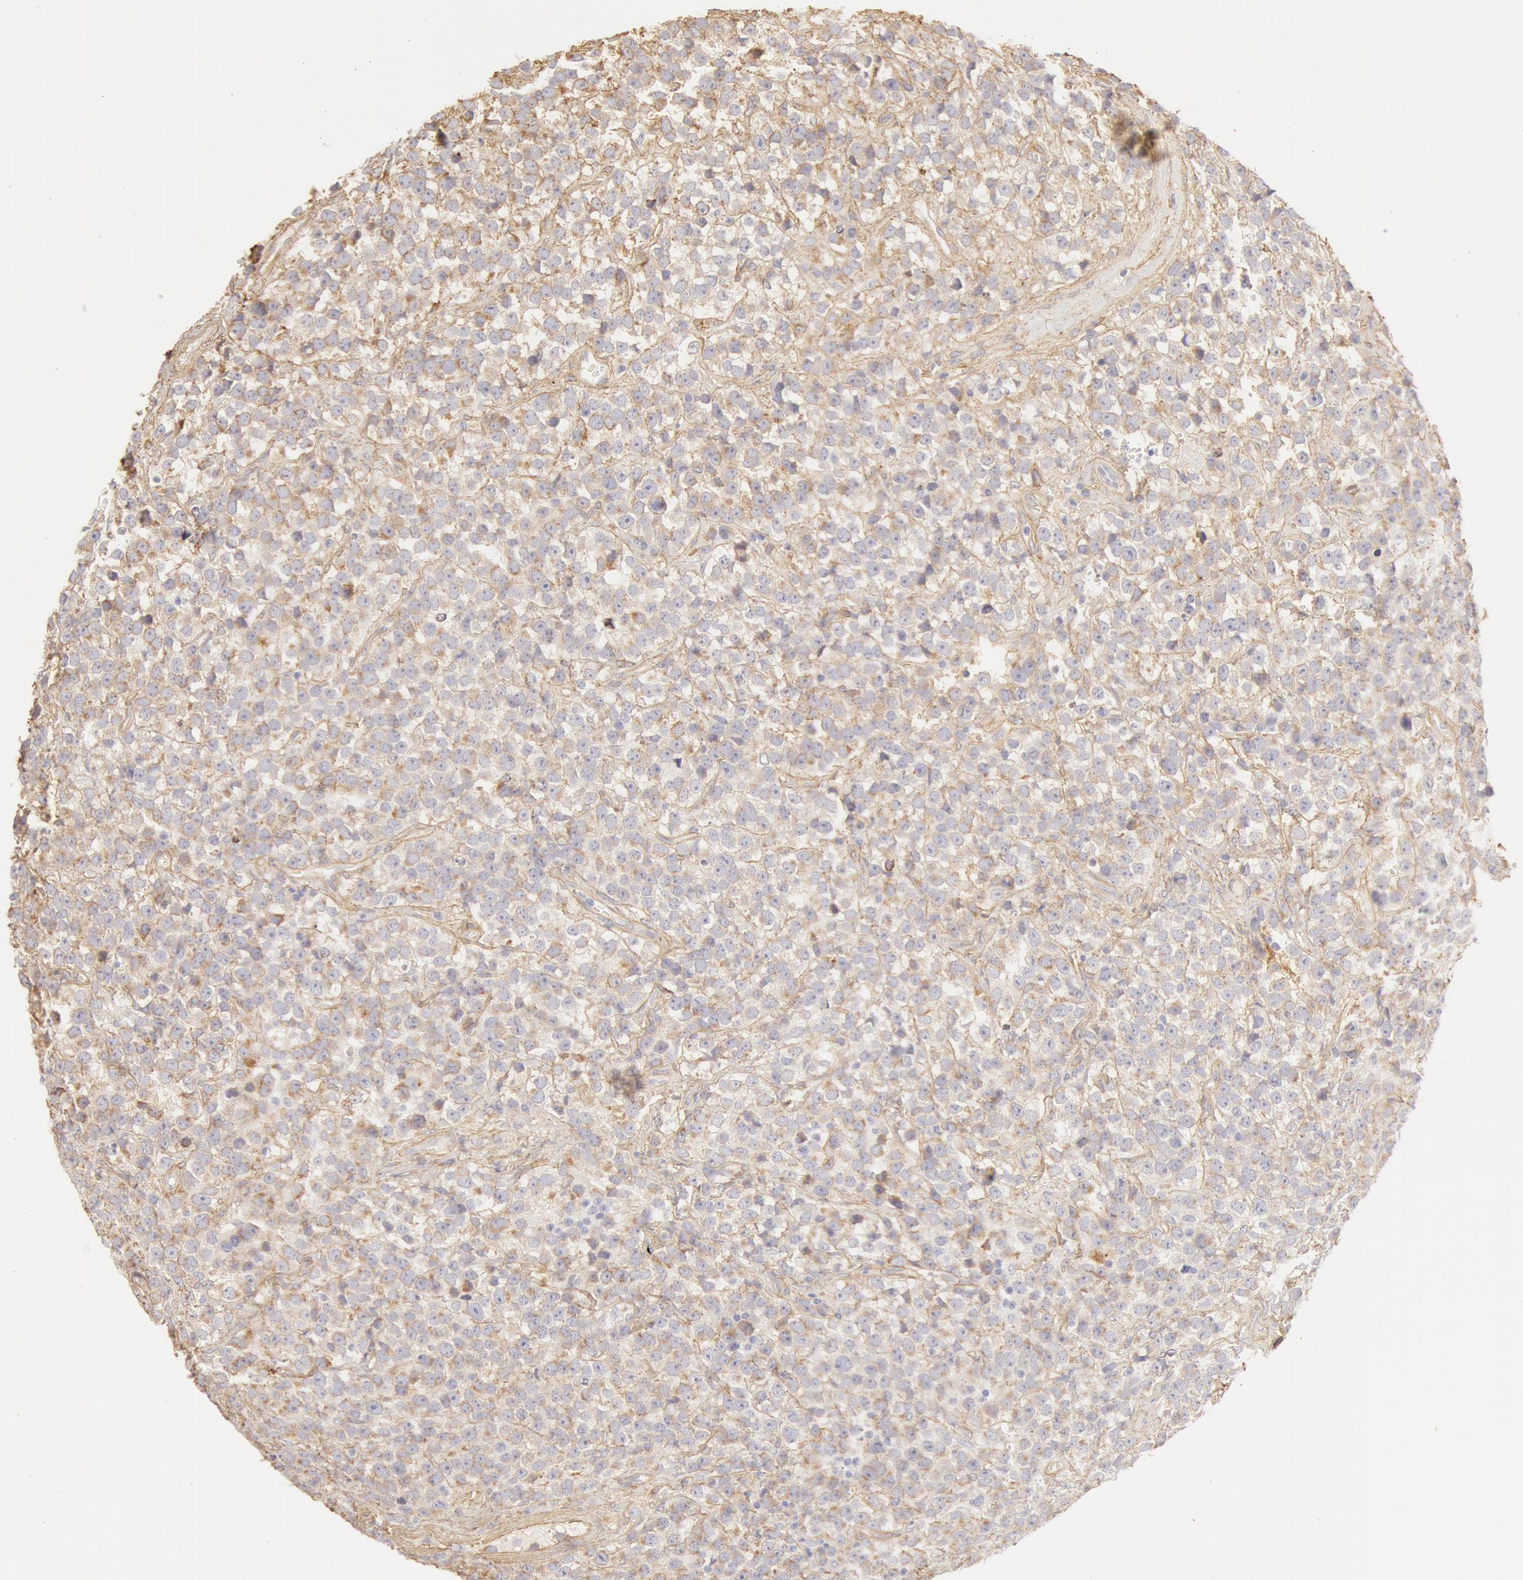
{"staining": {"intensity": "weak", "quantity": "25%-75%", "location": "cytoplasmic/membranous"}, "tissue": "testis cancer", "cell_type": "Tumor cells", "image_type": "cancer", "snomed": [{"axis": "morphology", "description": "Seminoma, NOS"}, {"axis": "topography", "description": "Testis"}], "caption": "Testis cancer (seminoma) stained for a protein (brown) exhibits weak cytoplasmic/membranous positive expression in approximately 25%-75% of tumor cells.", "gene": "COL4A1", "patient": {"sex": "male", "age": 25}}